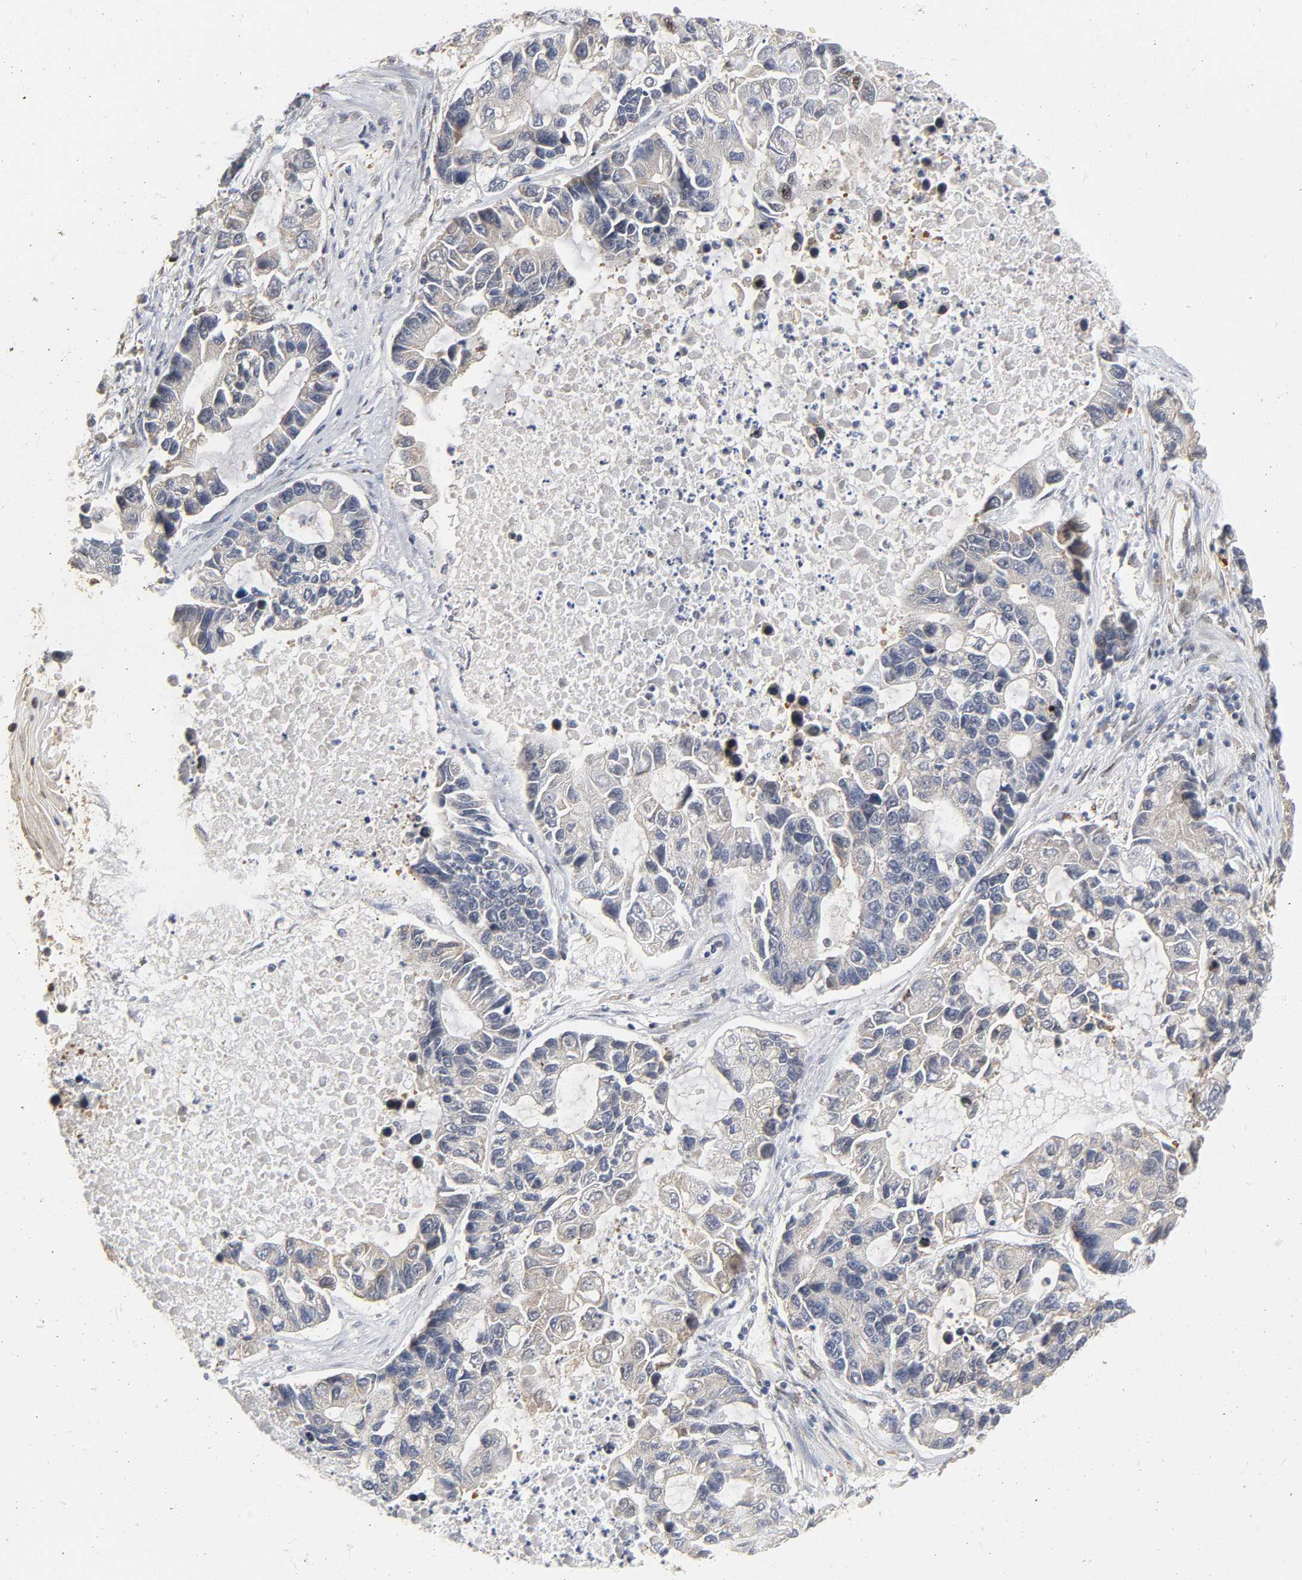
{"staining": {"intensity": "negative", "quantity": "none", "location": "none"}, "tissue": "lung cancer", "cell_type": "Tumor cells", "image_type": "cancer", "snomed": [{"axis": "morphology", "description": "Adenocarcinoma, NOS"}, {"axis": "topography", "description": "Lung"}], "caption": "This is a image of immunohistochemistry staining of lung cancer (adenocarcinoma), which shows no positivity in tumor cells.", "gene": "PAFAH1B1", "patient": {"sex": "female", "age": 51}}